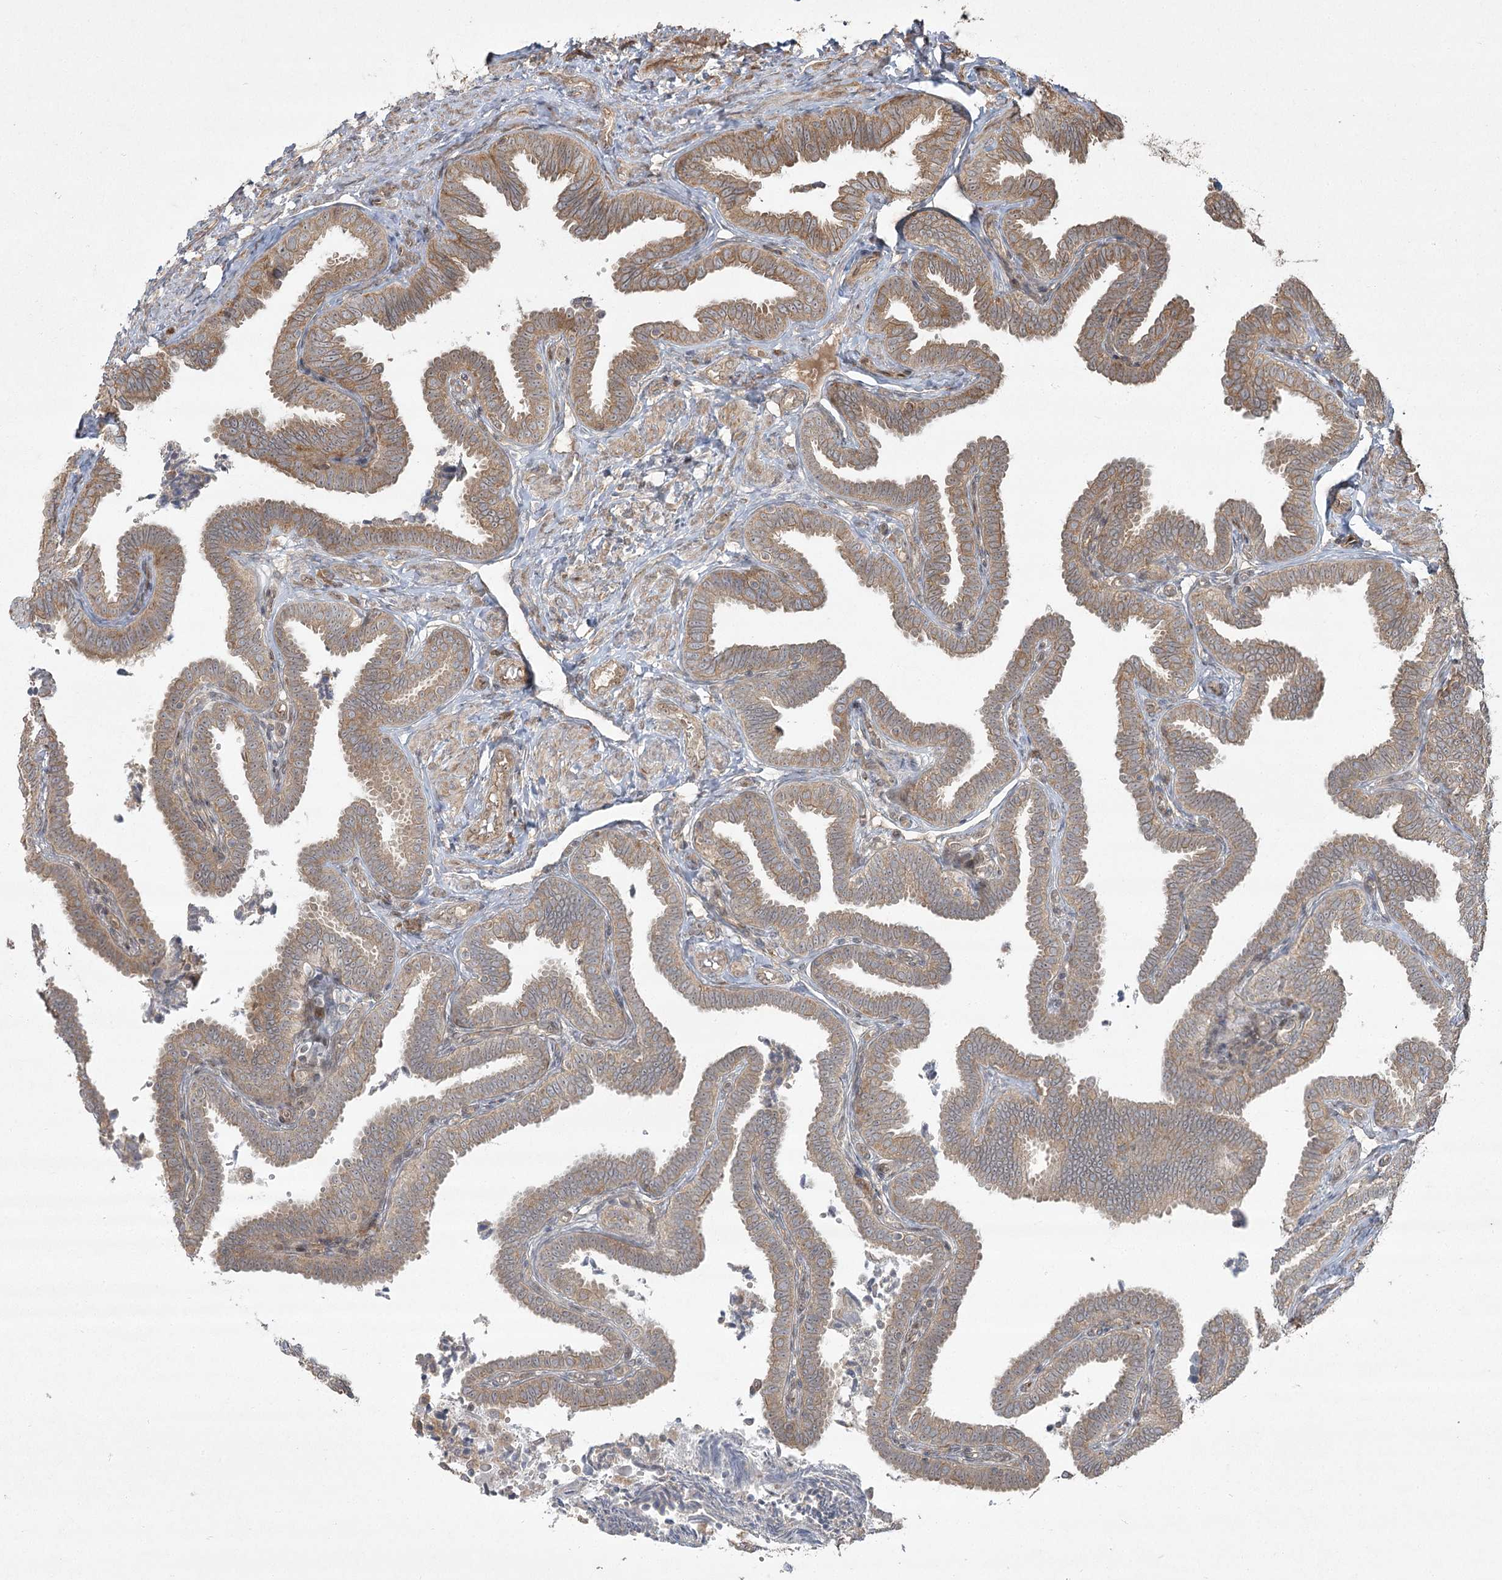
{"staining": {"intensity": "moderate", "quantity": ">75%", "location": "cytoplasmic/membranous"}, "tissue": "fallopian tube", "cell_type": "Glandular cells", "image_type": "normal", "snomed": [{"axis": "morphology", "description": "Normal tissue, NOS"}, {"axis": "topography", "description": "Fallopian tube"}], "caption": "Immunohistochemistry (IHC) (DAB (3,3'-diaminobenzidine)) staining of normal fallopian tube reveals moderate cytoplasmic/membranous protein expression in about >75% of glandular cells.", "gene": "CPLANE1", "patient": {"sex": "female", "age": 39}}